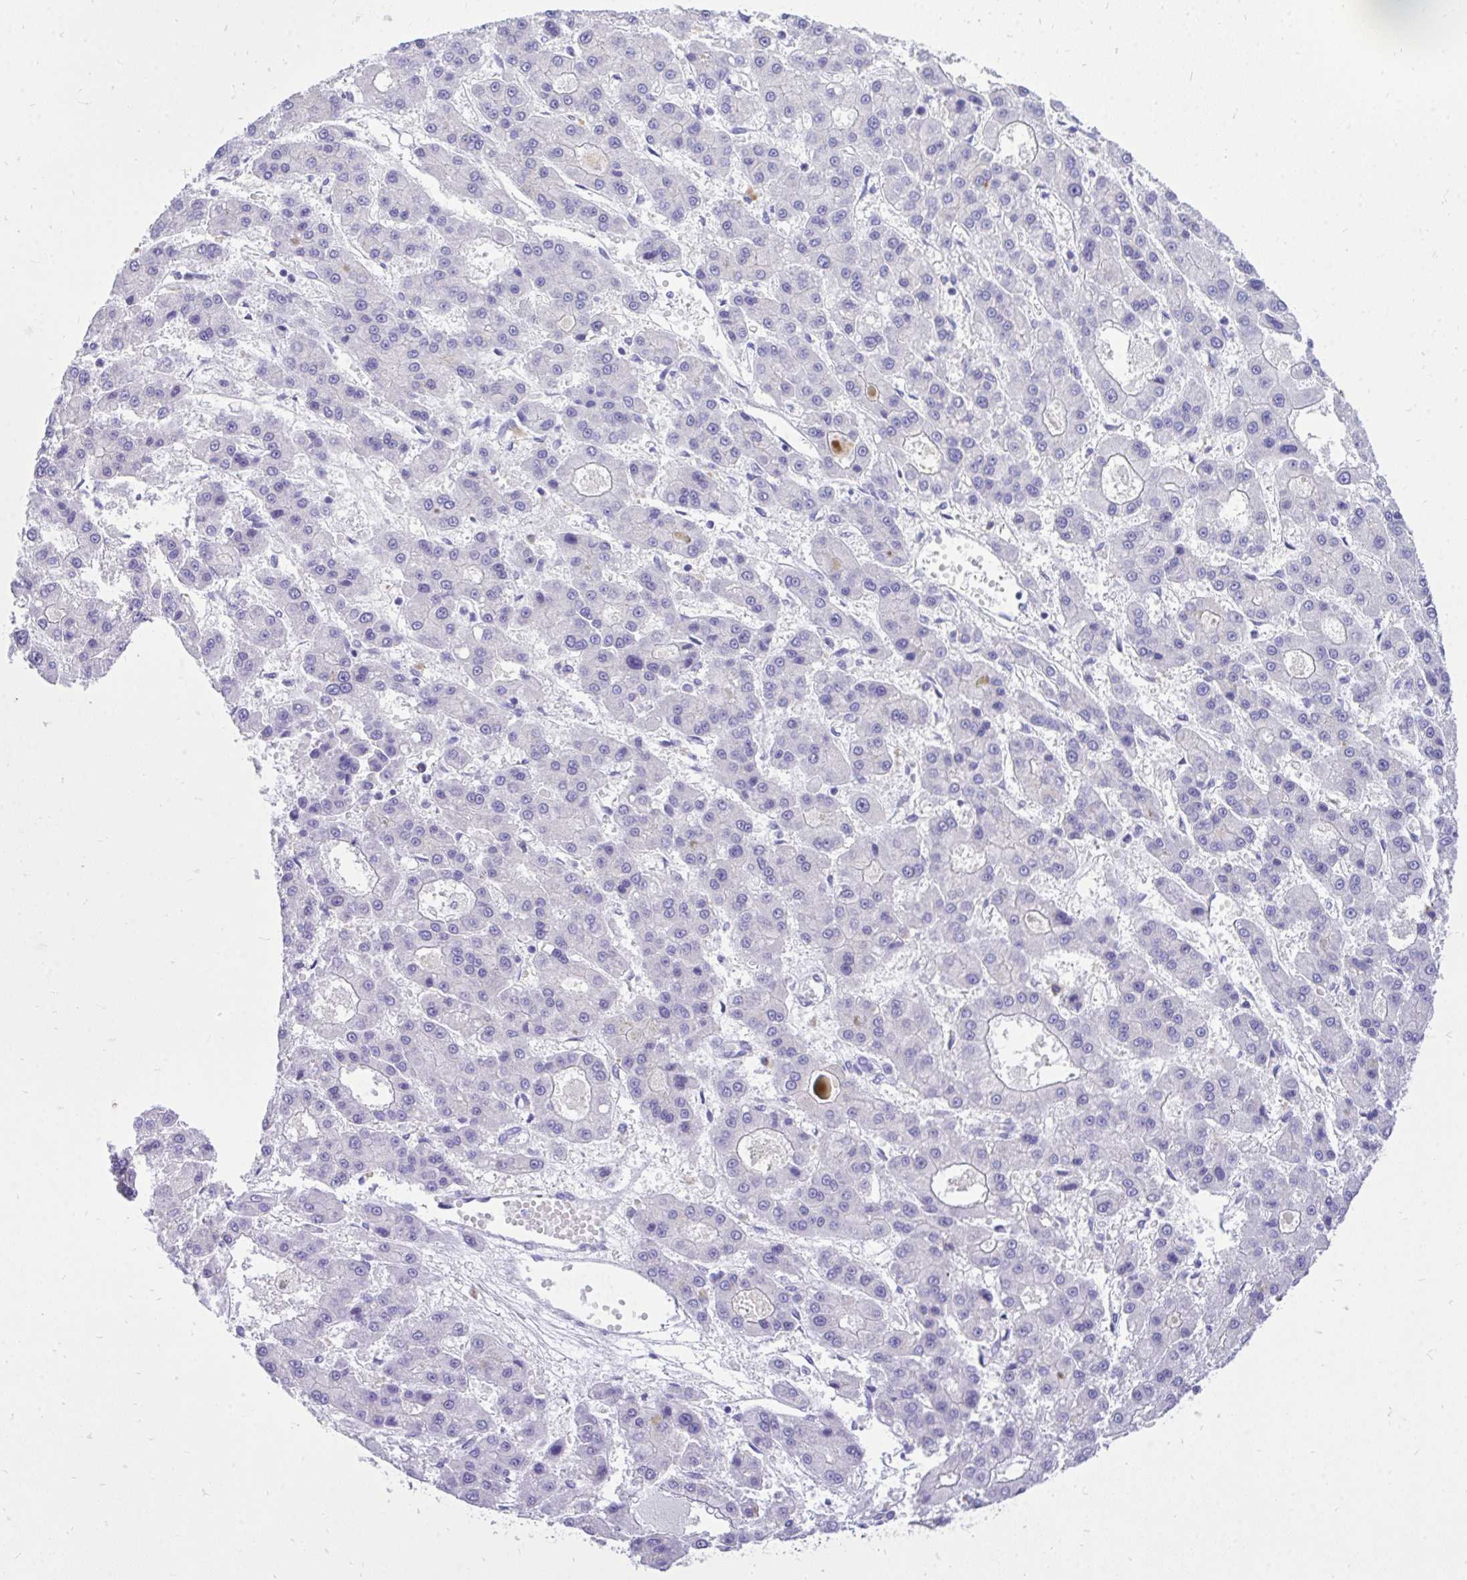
{"staining": {"intensity": "negative", "quantity": "none", "location": "none"}, "tissue": "liver cancer", "cell_type": "Tumor cells", "image_type": "cancer", "snomed": [{"axis": "morphology", "description": "Carcinoma, Hepatocellular, NOS"}, {"axis": "topography", "description": "Liver"}], "caption": "IHC image of human hepatocellular carcinoma (liver) stained for a protein (brown), which reveals no staining in tumor cells.", "gene": "MON1A", "patient": {"sex": "male", "age": 70}}